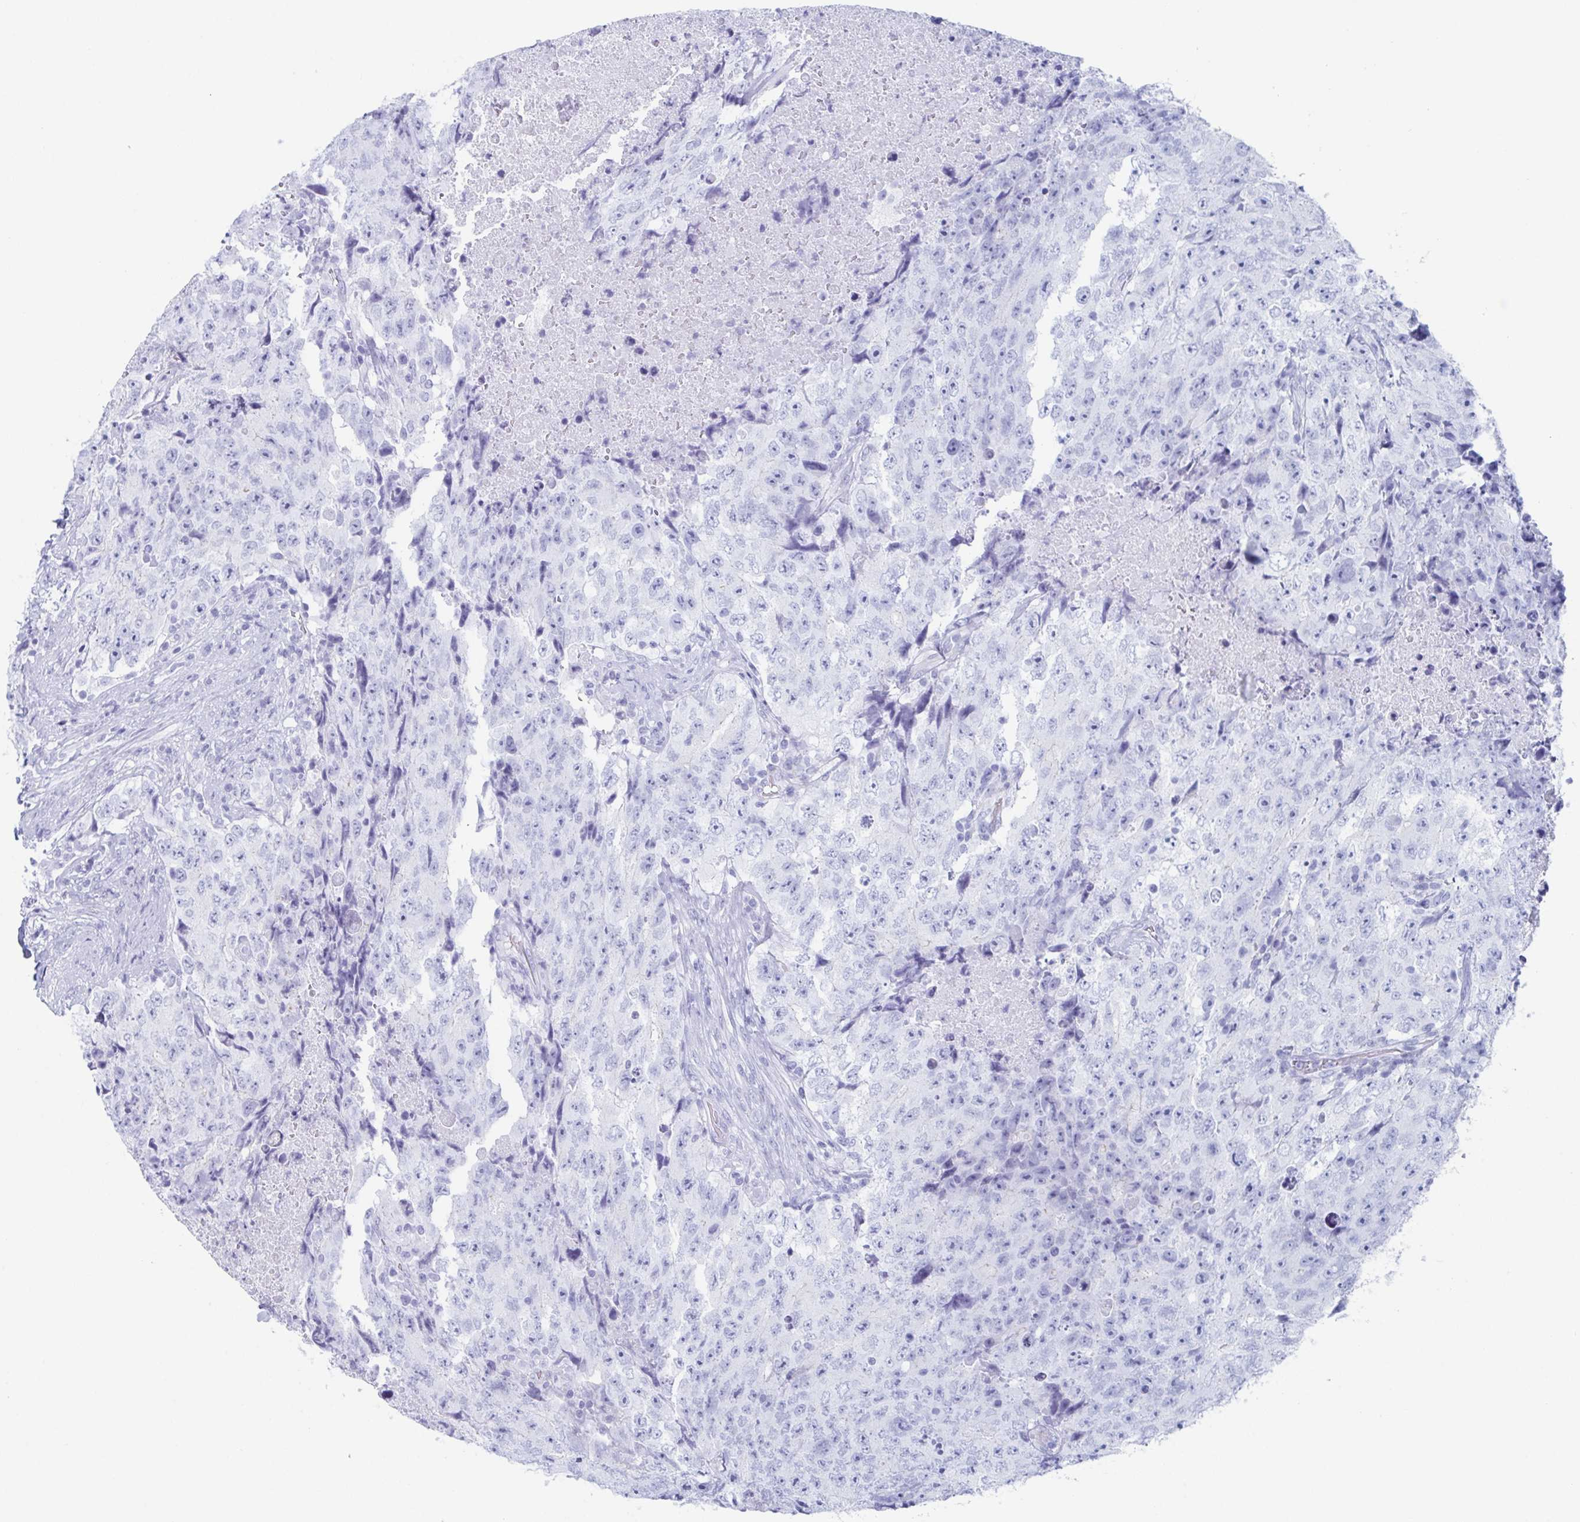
{"staining": {"intensity": "negative", "quantity": "none", "location": "none"}, "tissue": "testis cancer", "cell_type": "Tumor cells", "image_type": "cancer", "snomed": [{"axis": "morphology", "description": "Carcinoma, Embryonal, NOS"}, {"axis": "topography", "description": "Testis"}], "caption": "DAB immunohistochemical staining of testis cancer displays no significant staining in tumor cells.", "gene": "LYRM2", "patient": {"sex": "male", "age": 24}}